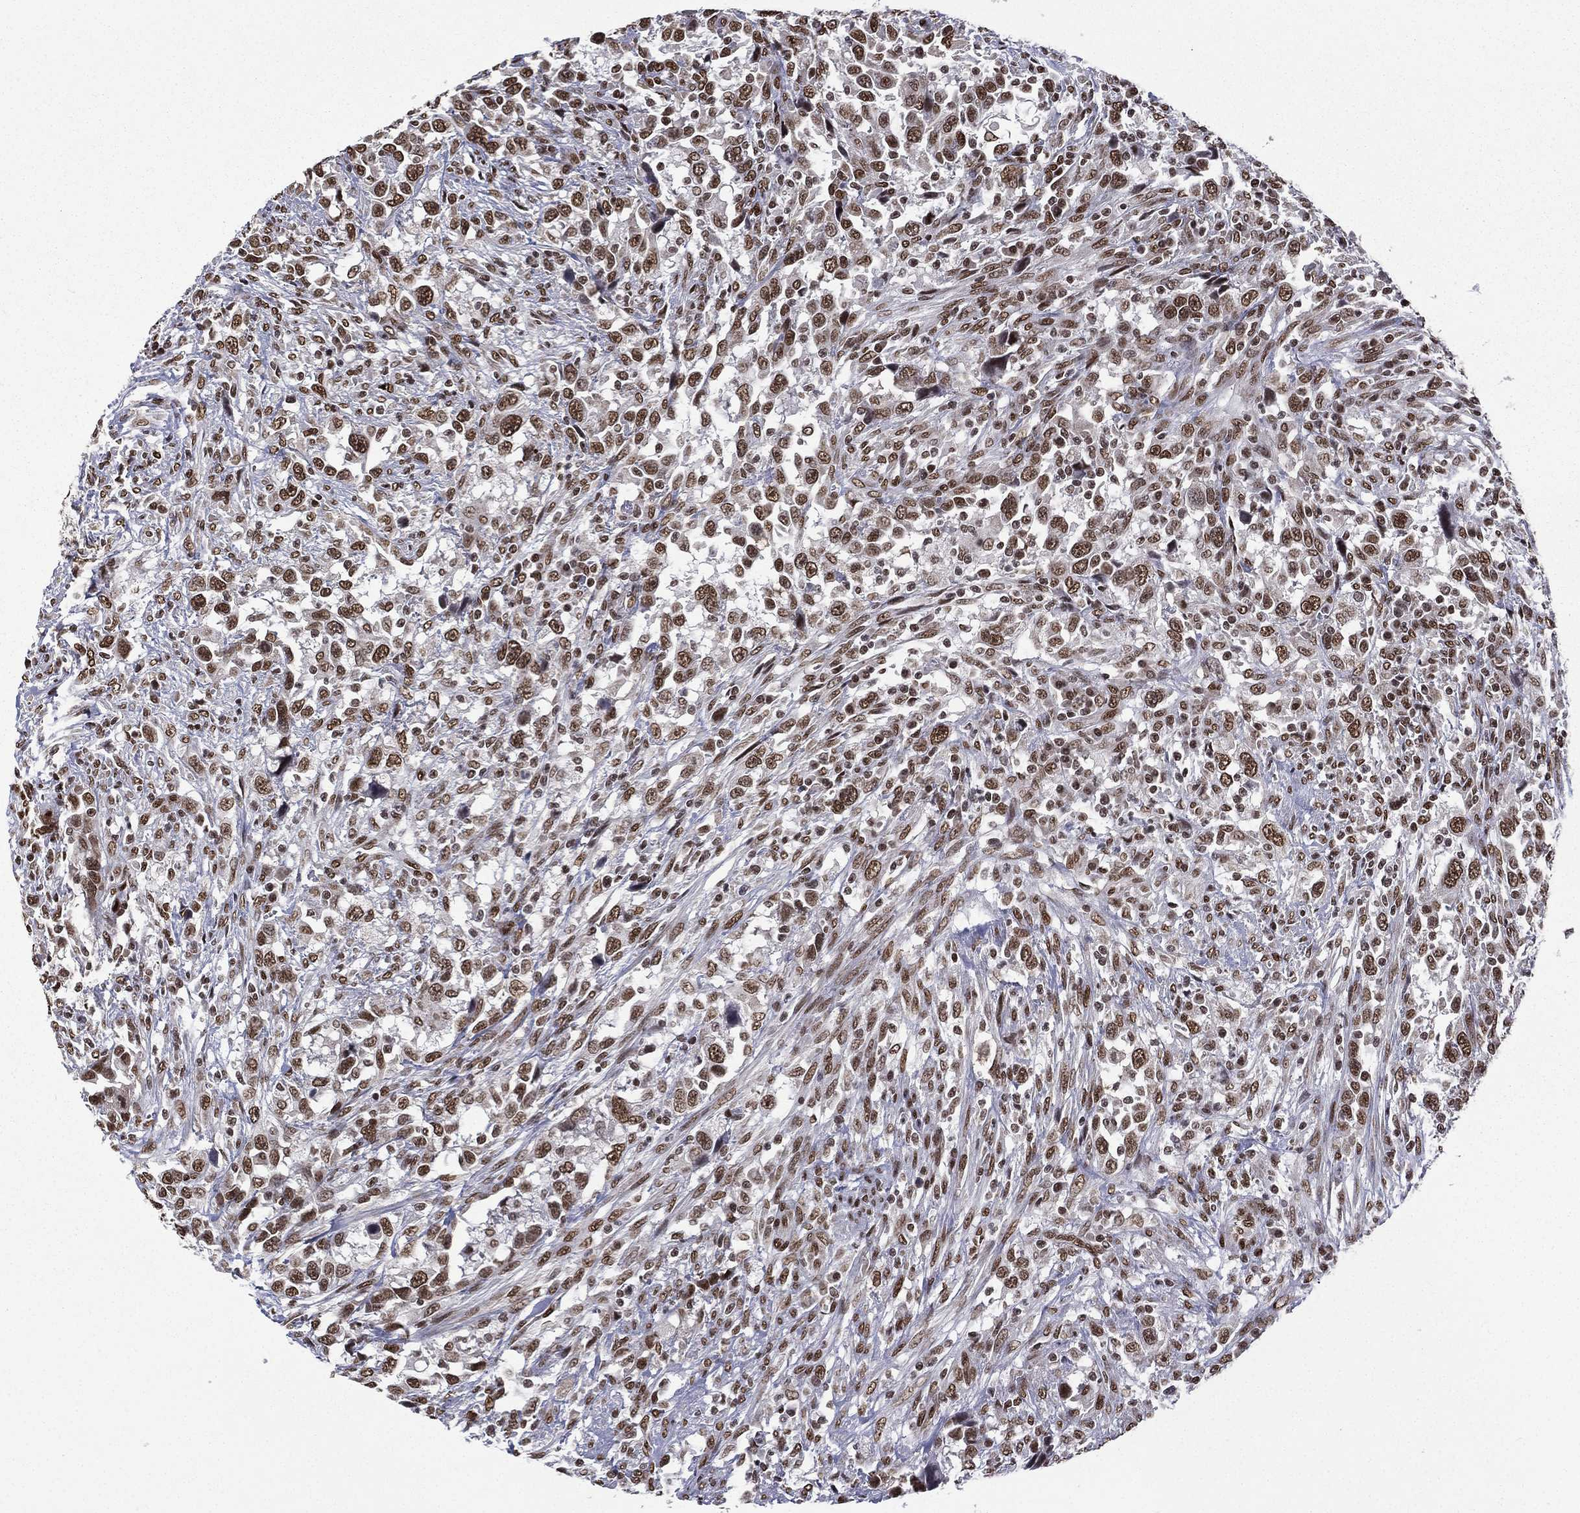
{"staining": {"intensity": "strong", "quantity": ">75%", "location": "nuclear"}, "tissue": "urothelial cancer", "cell_type": "Tumor cells", "image_type": "cancer", "snomed": [{"axis": "morphology", "description": "Urothelial carcinoma, NOS"}, {"axis": "morphology", "description": "Urothelial carcinoma, High grade"}, {"axis": "topography", "description": "Urinary bladder"}], "caption": "Protein expression analysis of human urothelial cancer reveals strong nuclear expression in about >75% of tumor cells.", "gene": "C5orf24", "patient": {"sex": "female", "age": 64}}